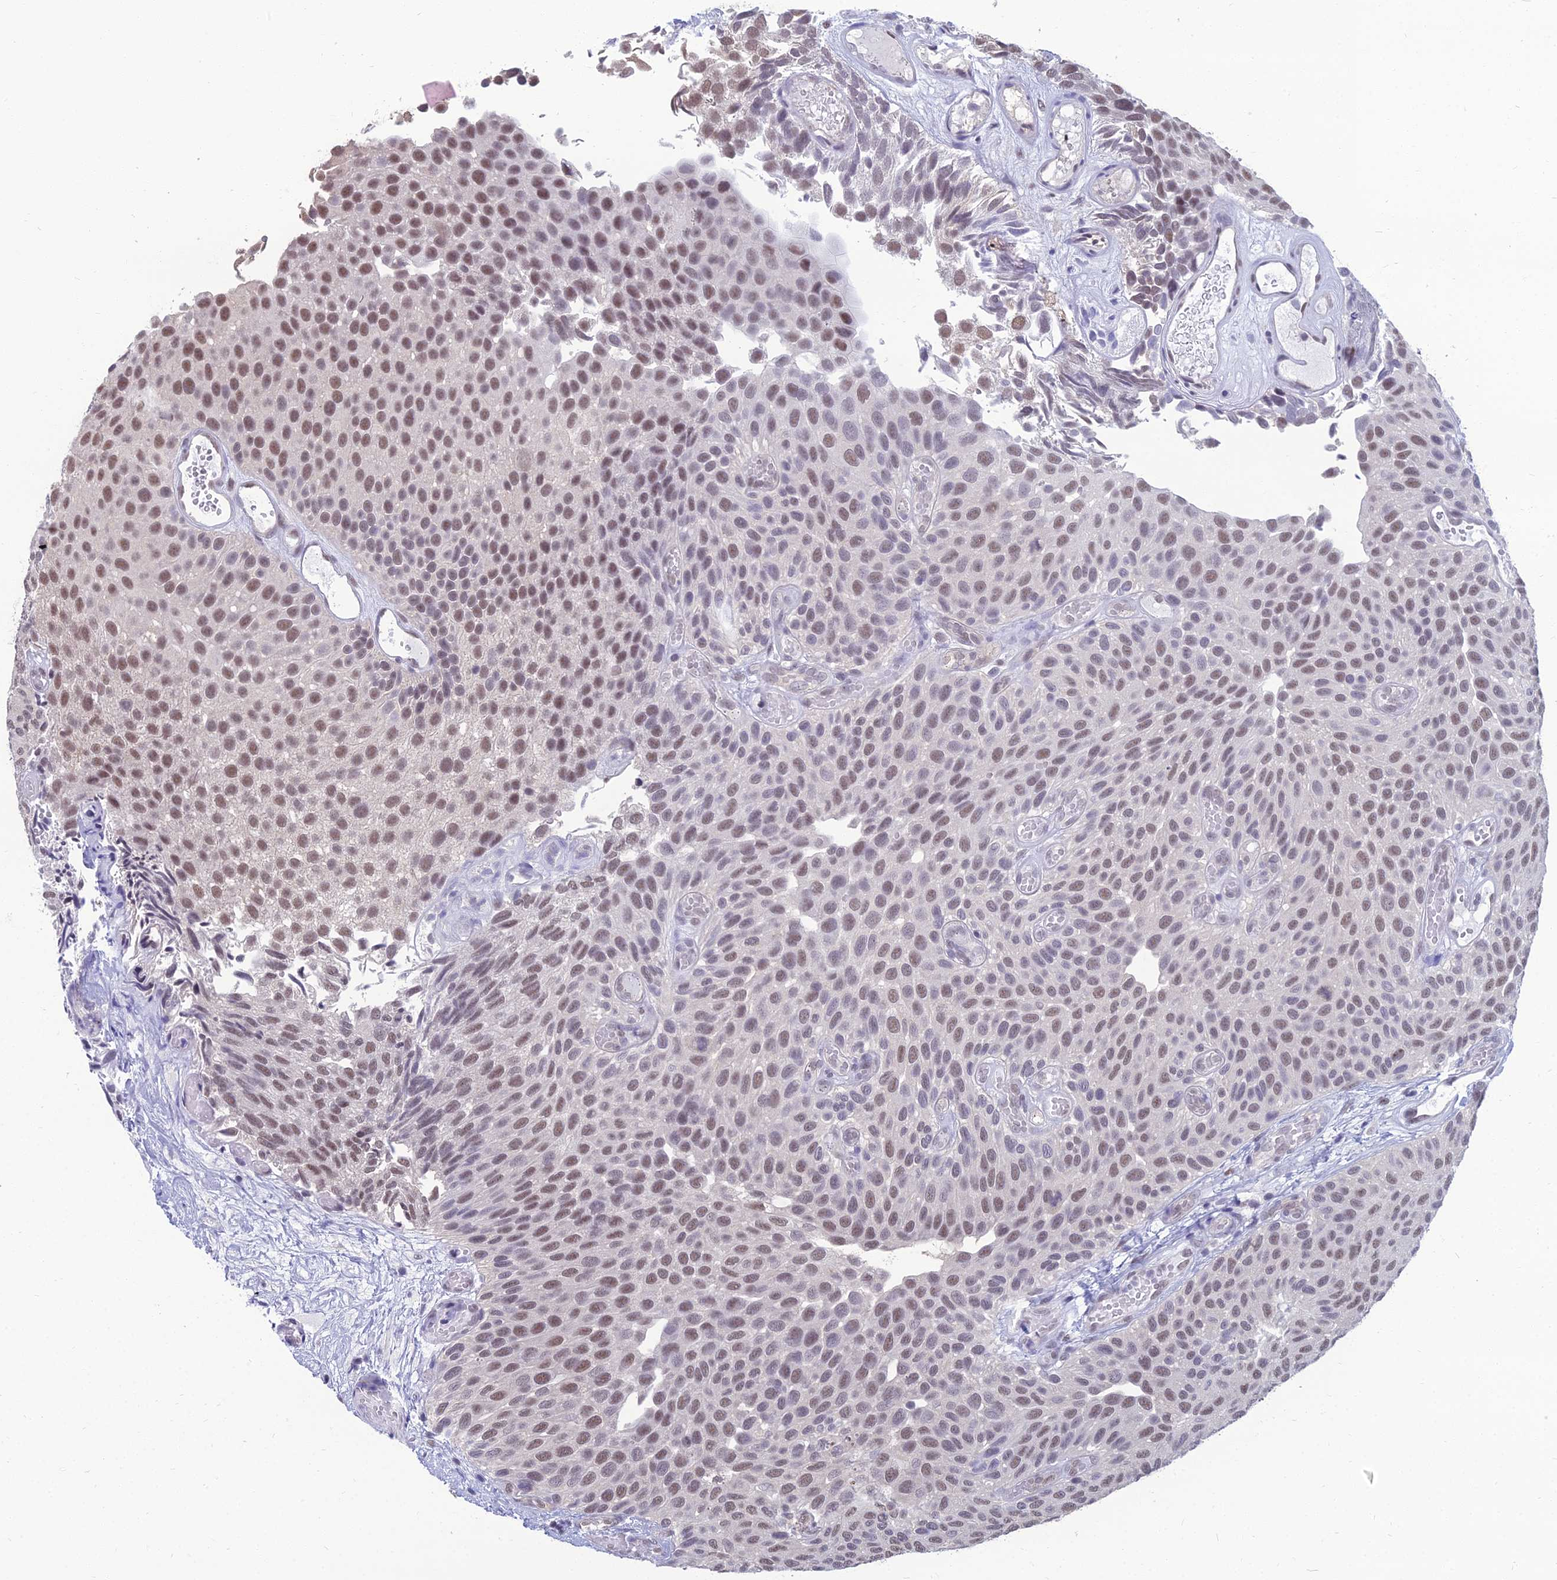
{"staining": {"intensity": "moderate", "quantity": ">75%", "location": "nuclear"}, "tissue": "urothelial cancer", "cell_type": "Tumor cells", "image_type": "cancer", "snomed": [{"axis": "morphology", "description": "Urothelial carcinoma, Low grade"}, {"axis": "topography", "description": "Urinary bladder"}], "caption": "This is a micrograph of immunohistochemistry (IHC) staining of urothelial cancer, which shows moderate expression in the nuclear of tumor cells.", "gene": "SRSF7", "patient": {"sex": "male", "age": 89}}